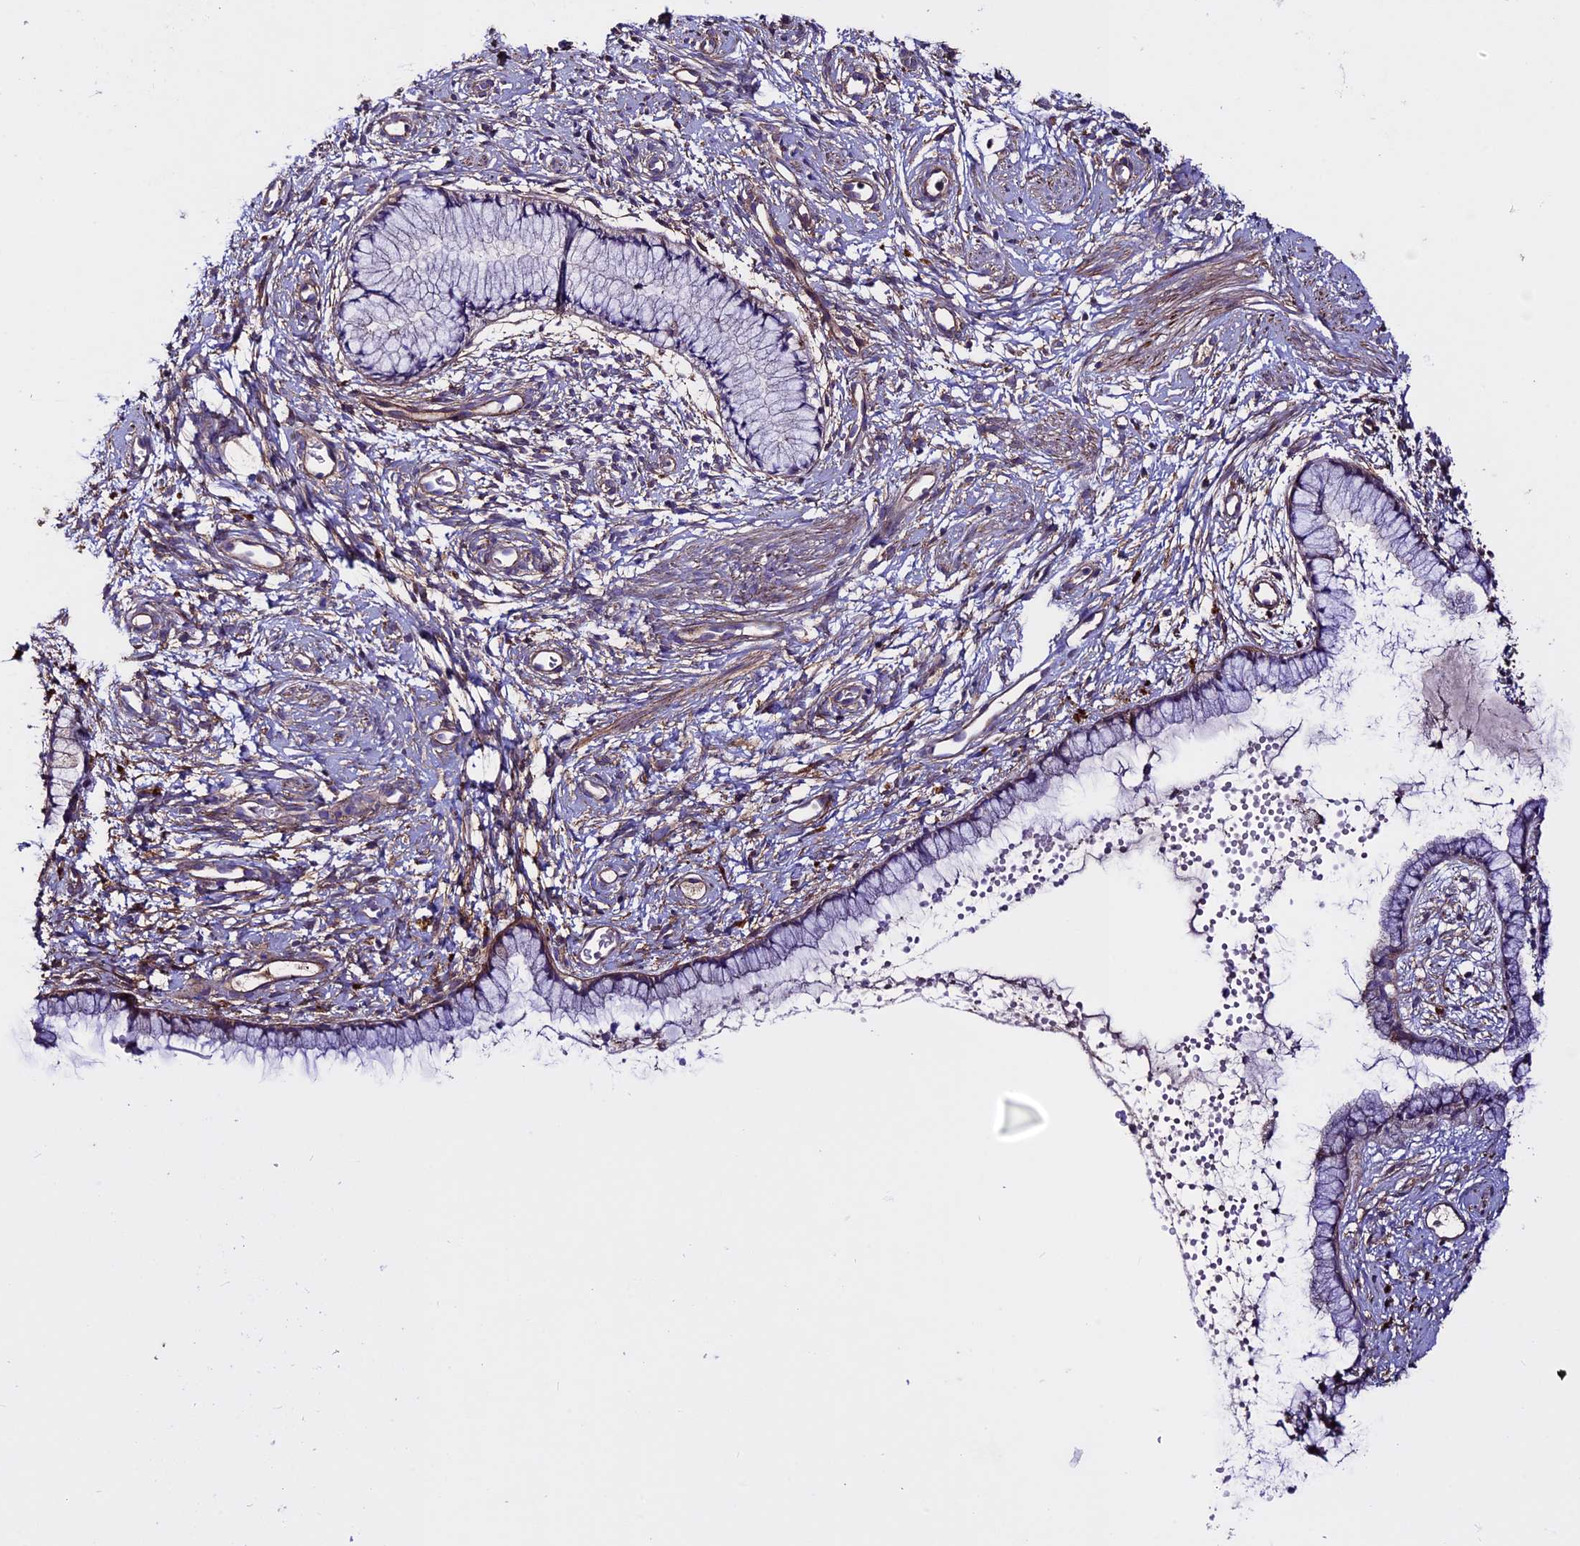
{"staining": {"intensity": "weak", "quantity": "25%-75%", "location": "cytoplasmic/membranous"}, "tissue": "cervix", "cell_type": "Glandular cells", "image_type": "normal", "snomed": [{"axis": "morphology", "description": "Normal tissue, NOS"}, {"axis": "topography", "description": "Cervix"}], "caption": "Immunohistochemical staining of unremarkable human cervix reveals low levels of weak cytoplasmic/membranous staining in approximately 25%-75% of glandular cells.", "gene": "EVA1B", "patient": {"sex": "female", "age": 57}}